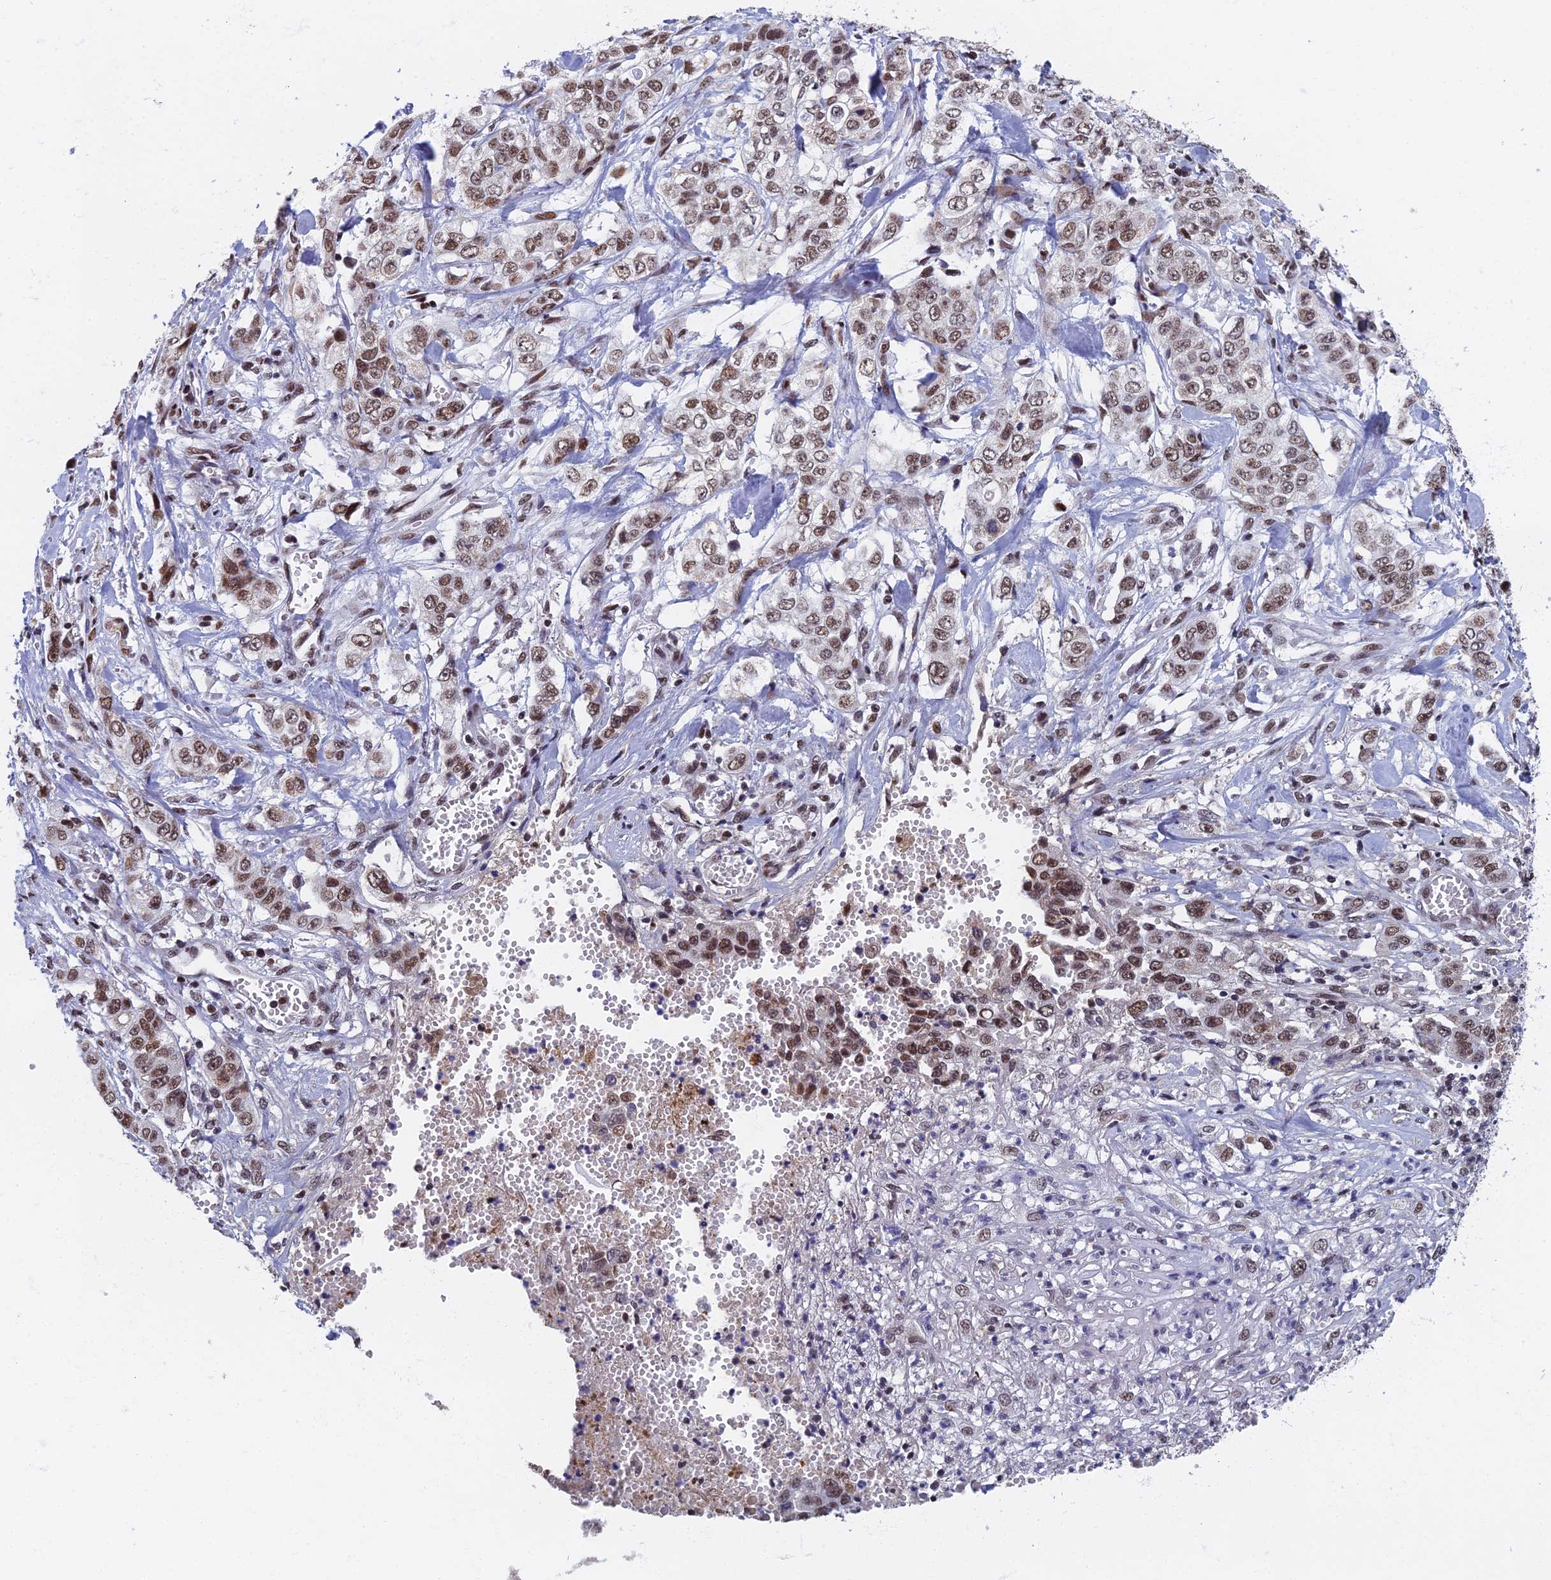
{"staining": {"intensity": "weak", "quantity": ">75%", "location": "nuclear"}, "tissue": "stomach cancer", "cell_type": "Tumor cells", "image_type": "cancer", "snomed": [{"axis": "morphology", "description": "Adenocarcinoma, NOS"}, {"axis": "topography", "description": "Stomach, upper"}], "caption": "A brown stain highlights weak nuclear staining of a protein in adenocarcinoma (stomach) tumor cells. The staining was performed using DAB to visualize the protein expression in brown, while the nuclei were stained in blue with hematoxylin (Magnification: 20x).", "gene": "TAF13", "patient": {"sex": "male", "age": 62}}